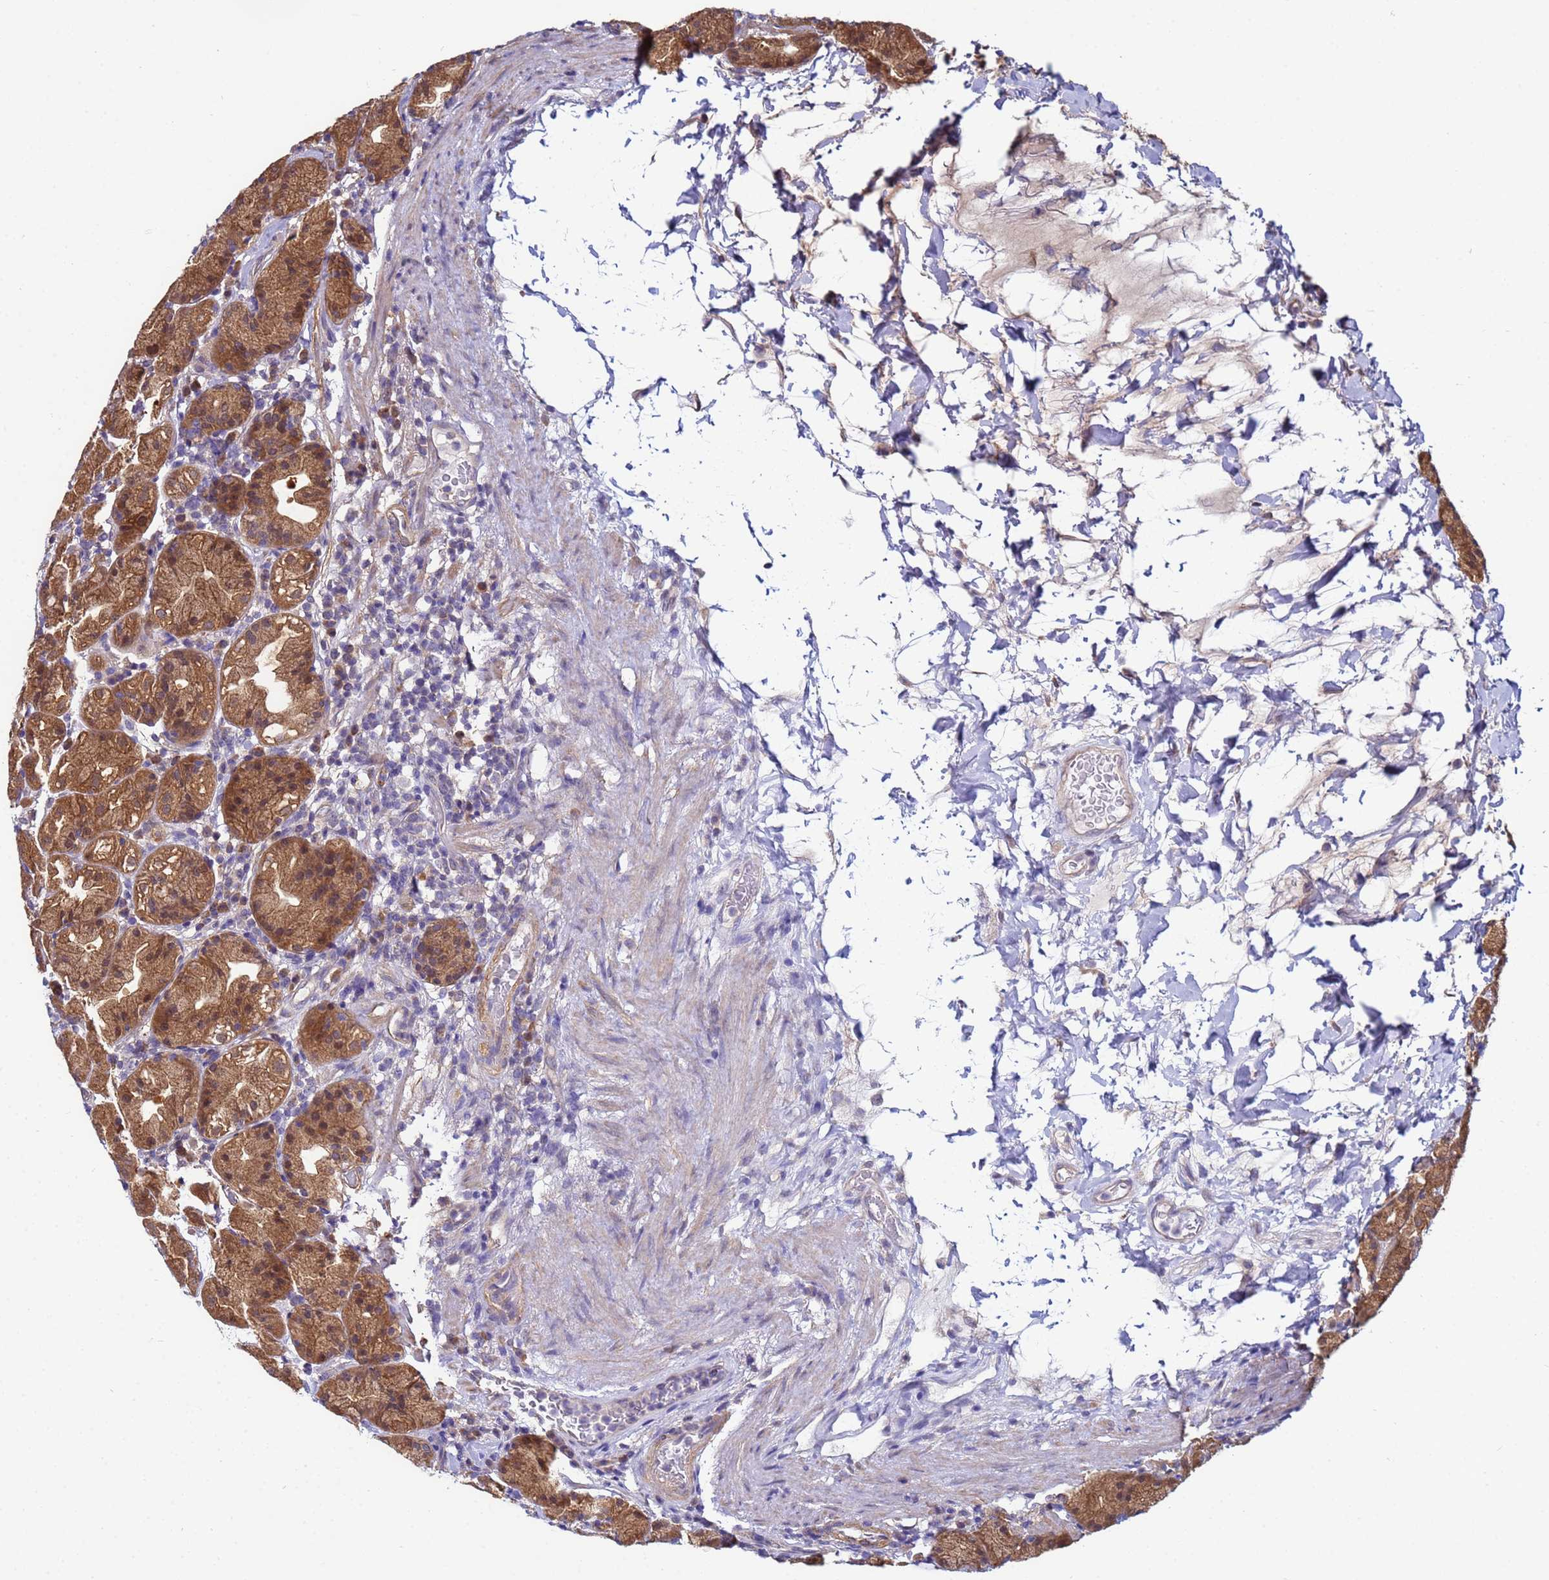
{"staining": {"intensity": "strong", "quantity": "25%-75%", "location": "cytoplasmic/membranous"}, "tissue": "stomach", "cell_type": "Glandular cells", "image_type": "normal", "snomed": [{"axis": "morphology", "description": "Normal tissue, NOS"}, {"axis": "topography", "description": "Stomach"}], "caption": "The micrograph displays immunohistochemical staining of normal stomach. There is strong cytoplasmic/membranous positivity is appreciated in approximately 25%-75% of glandular cells.", "gene": "NAXE", "patient": {"sex": "female", "age": 79}}